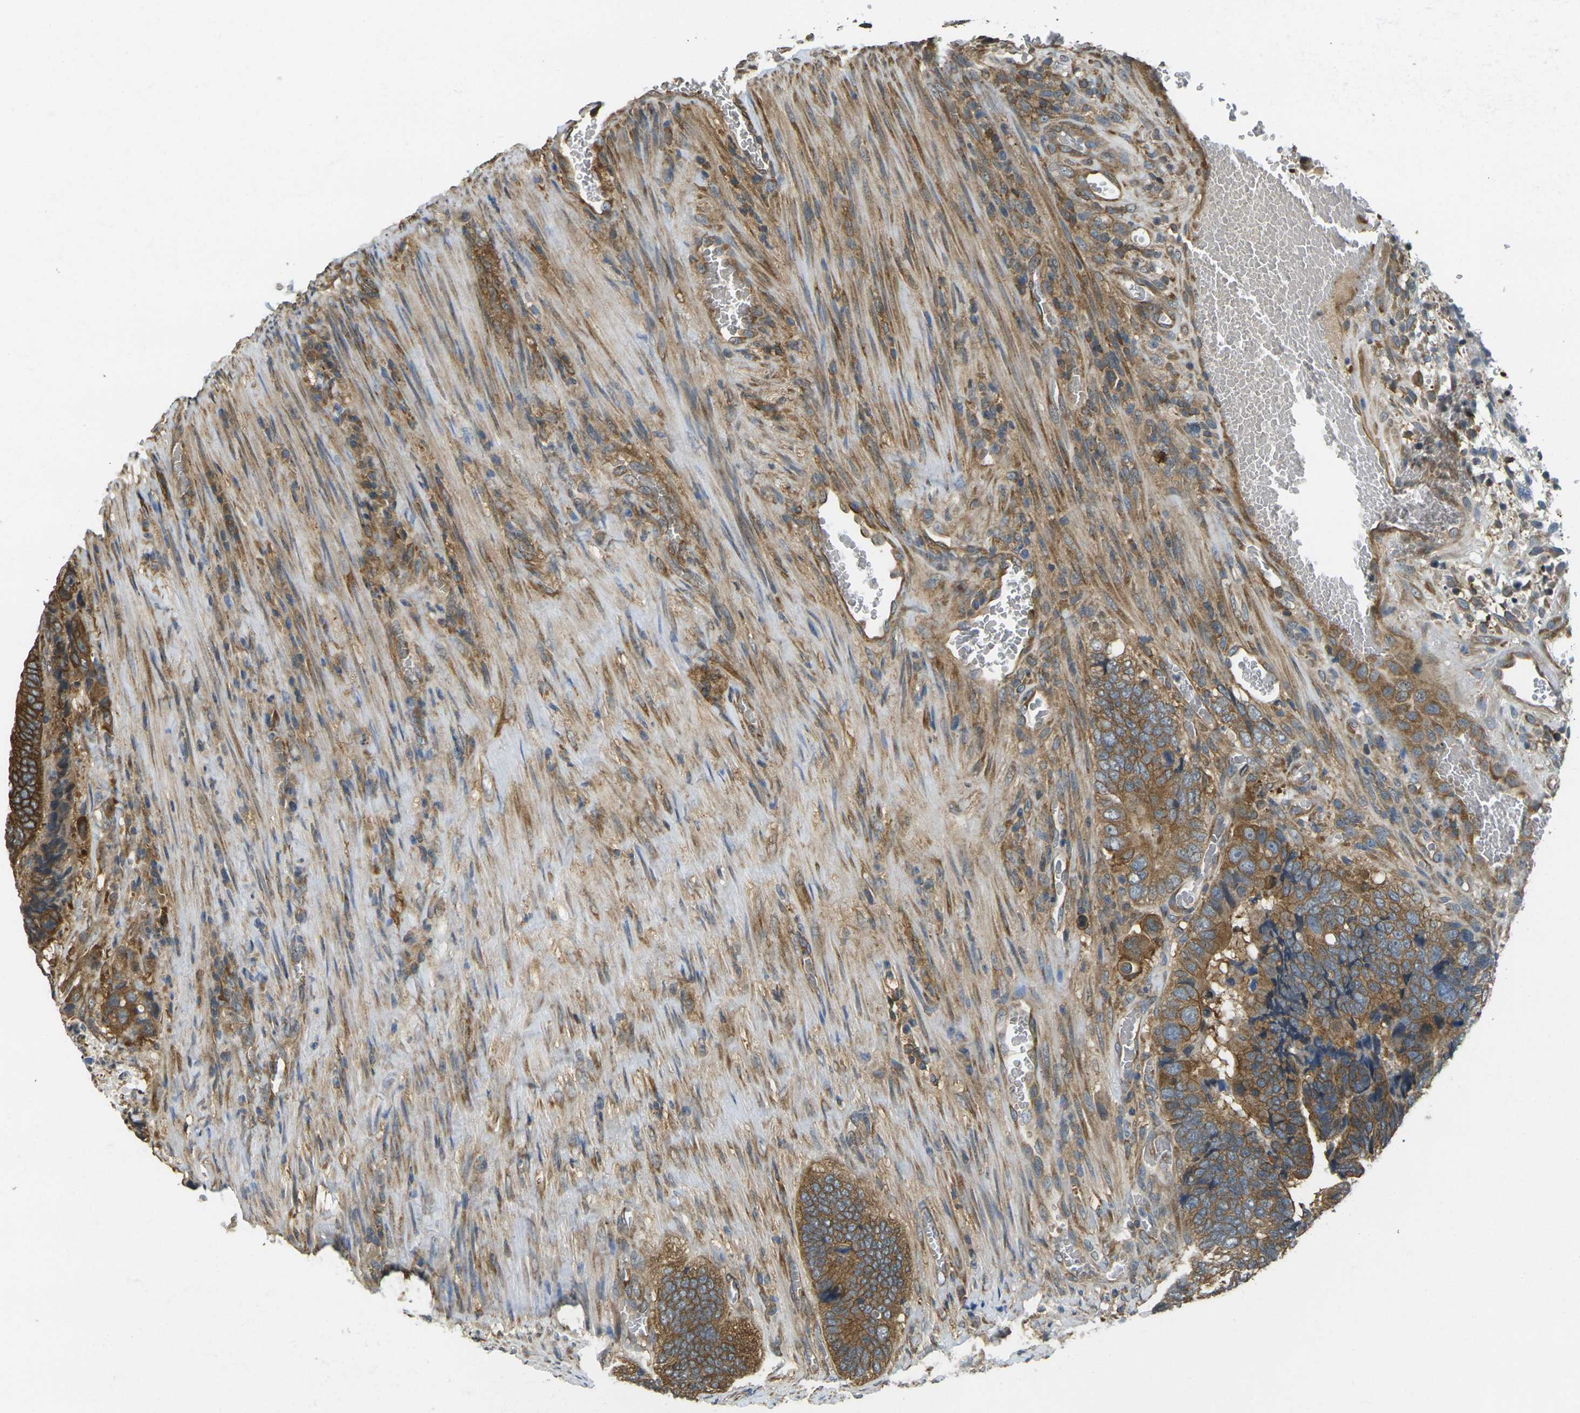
{"staining": {"intensity": "strong", "quantity": ">75%", "location": "cytoplasmic/membranous"}, "tissue": "colorectal cancer", "cell_type": "Tumor cells", "image_type": "cancer", "snomed": [{"axis": "morphology", "description": "Adenocarcinoma, NOS"}, {"axis": "topography", "description": "Colon"}], "caption": "Adenocarcinoma (colorectal) was stained to show a protein in brown. There is high levels of strong cytoplasmic/membranous staining in about >75% of tumor cells. The staining was performed using DAB to visualize the protein expression in brown, while the nuclei were stained in blue with hematoxylin (Magnification: 20x).", "gene": "CAST", "patient": {"sex": "male", "age": 72}}